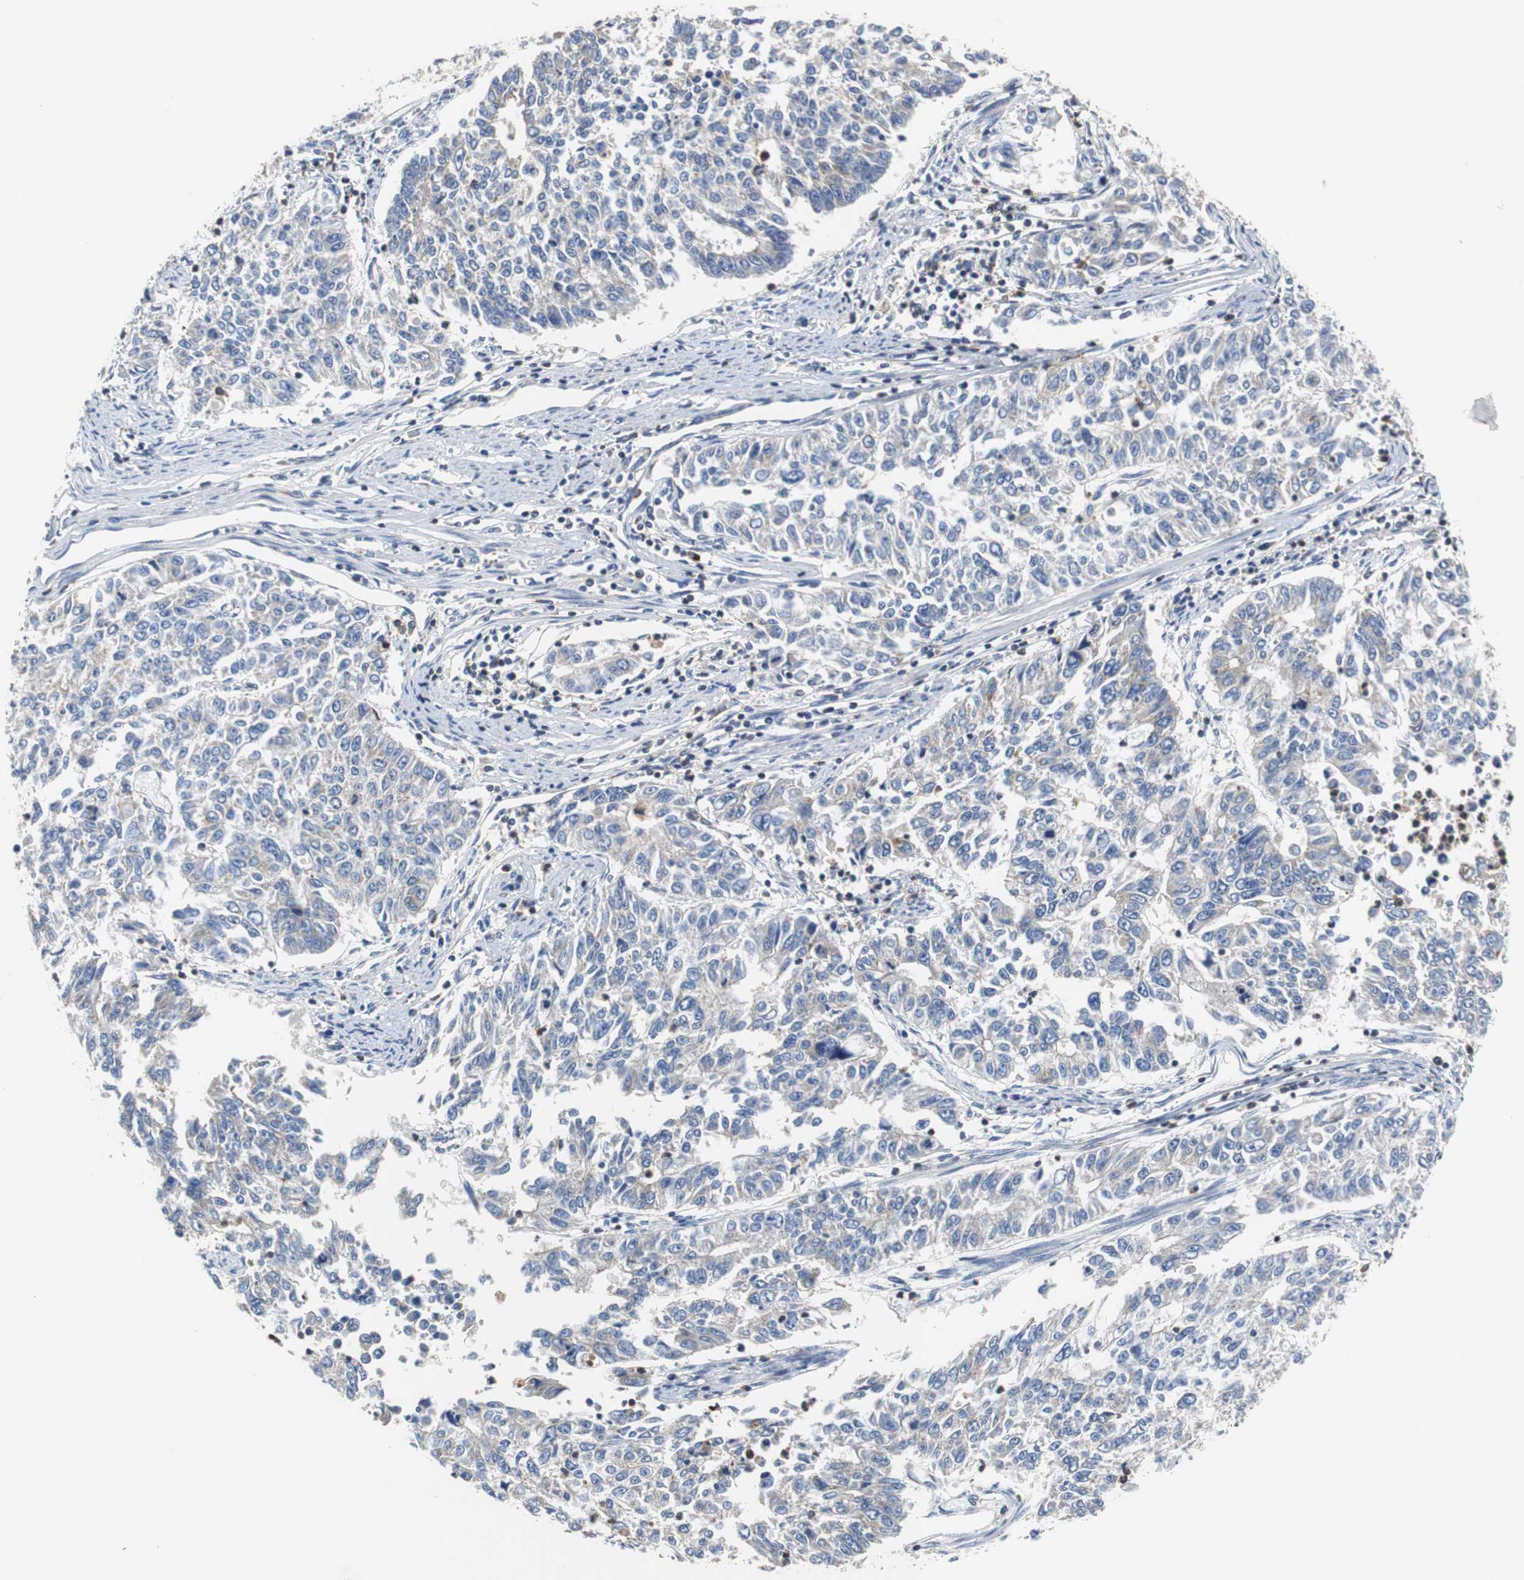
{"staining": {"intensity": "moderate", "quantity": ">75%", "location": "cytoplasmic/membranous"}, "tissue": "endometrial cancer", "cell_type": "Tumor cells", "image_type": "cancer", "snomed": [{"axis": "morphology", "description": "Adenocarcinoma, NOS"}, {"axis": "topography", "description": "Endometrium"}], "caption": "Protein positivity by IHC displays moderate cytoplasmic/membranous positivity in about >75% of tumor cells in endometrial cancer (adenocarcinoma).", "gene": "VAMP8", "patient": {"sex": "female", "age": 42}}